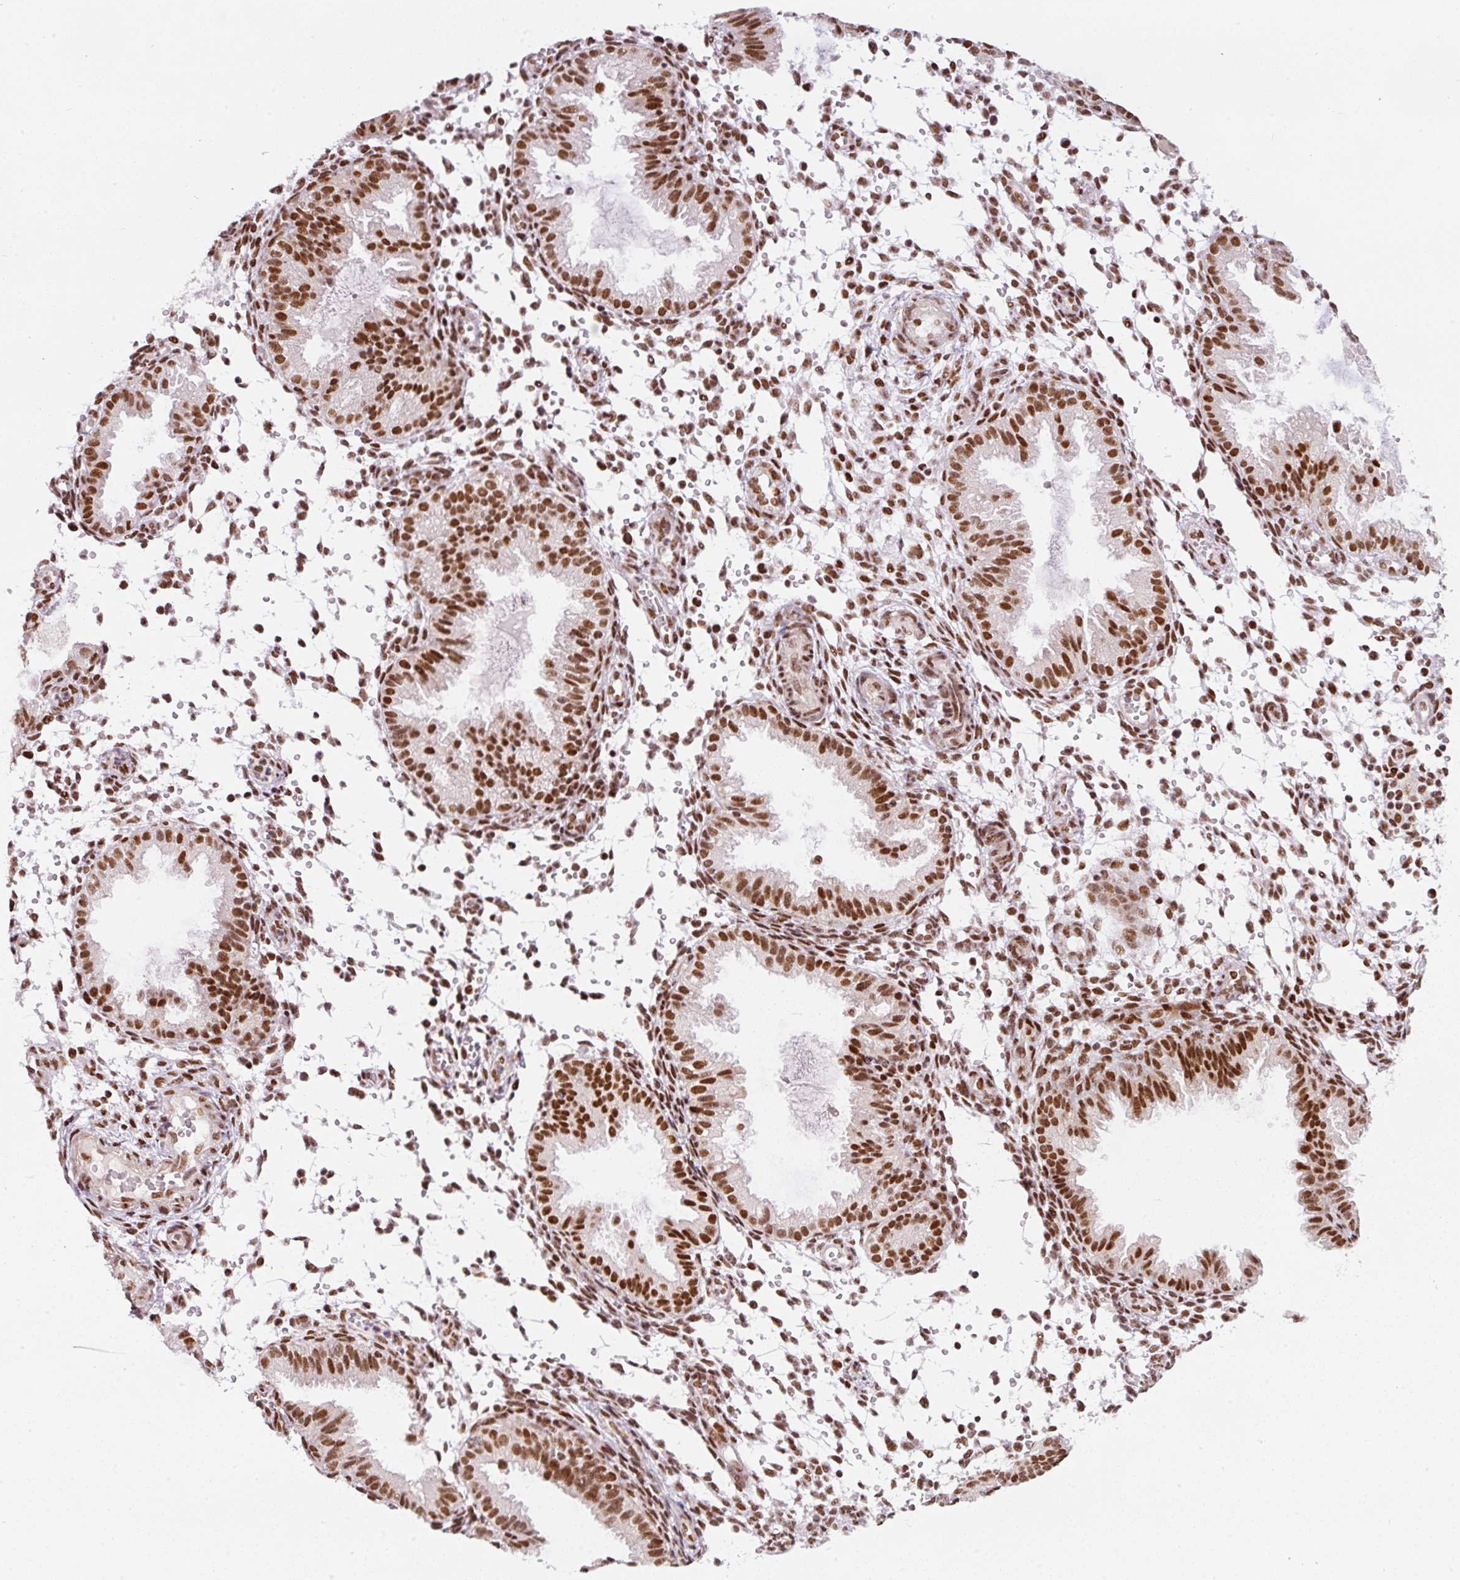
{"staining": {"intensity": "strong", "quantity": ">75%", "location": "nuclear"}, "tissue": "endometrium", "cell_type": "Cells in endometrial stroma", "image_type": "normal", "snomed": [{"axis": "morphology", "description": "Normal tissue, NOS"}, {"axis": "topography", "description": "Endometrium"}], "caption": "The photomicrograph demonstrates staining of normal endometrium, revealing strong nuclear protein staining (brown color) within cells in endometrial stroma.", "gene": "HNRNPC", "patient": {"sex": "female", "age": 33}}